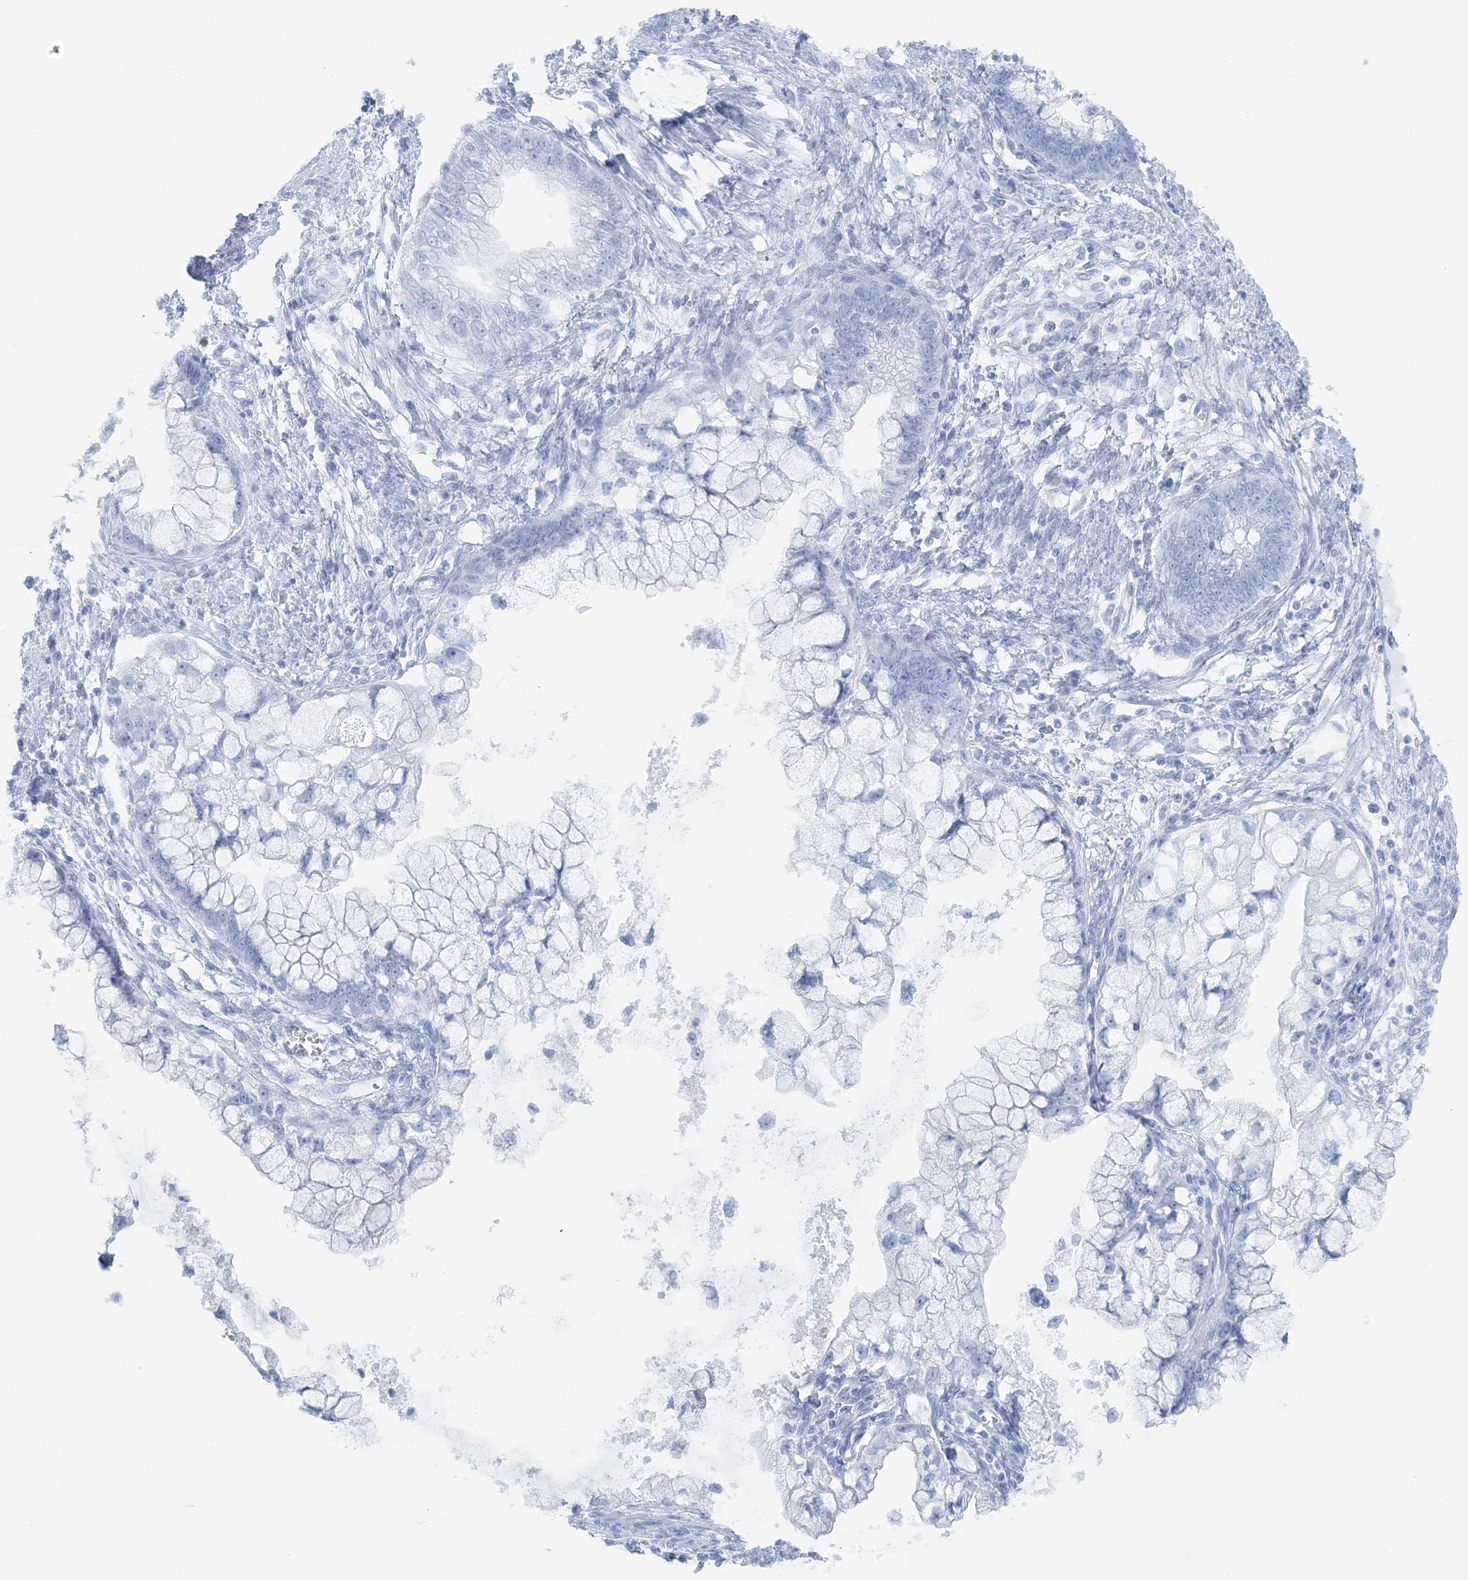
{"staining": {"intensity": "negative", "quantity": "none", "location": "none"}, "tissue": "cervical cancer", "cell_type": "Tumor cells", "image_type": "cancer", "snomed": [{"axis": "morphology", "description": "Adenocarcinoma, NOS"}, {"axis": "topography", "description": "Cervix"}], "caption": "This photomicrograph is of cervical adenocarcinoma stained with immunohistochemistry to label a protein in brown with the nuclei are counter-stained blue. There is no positivity in tumor cells.", "gene": "ATP11A", "patient": {"sex": "female", "age": 44}}